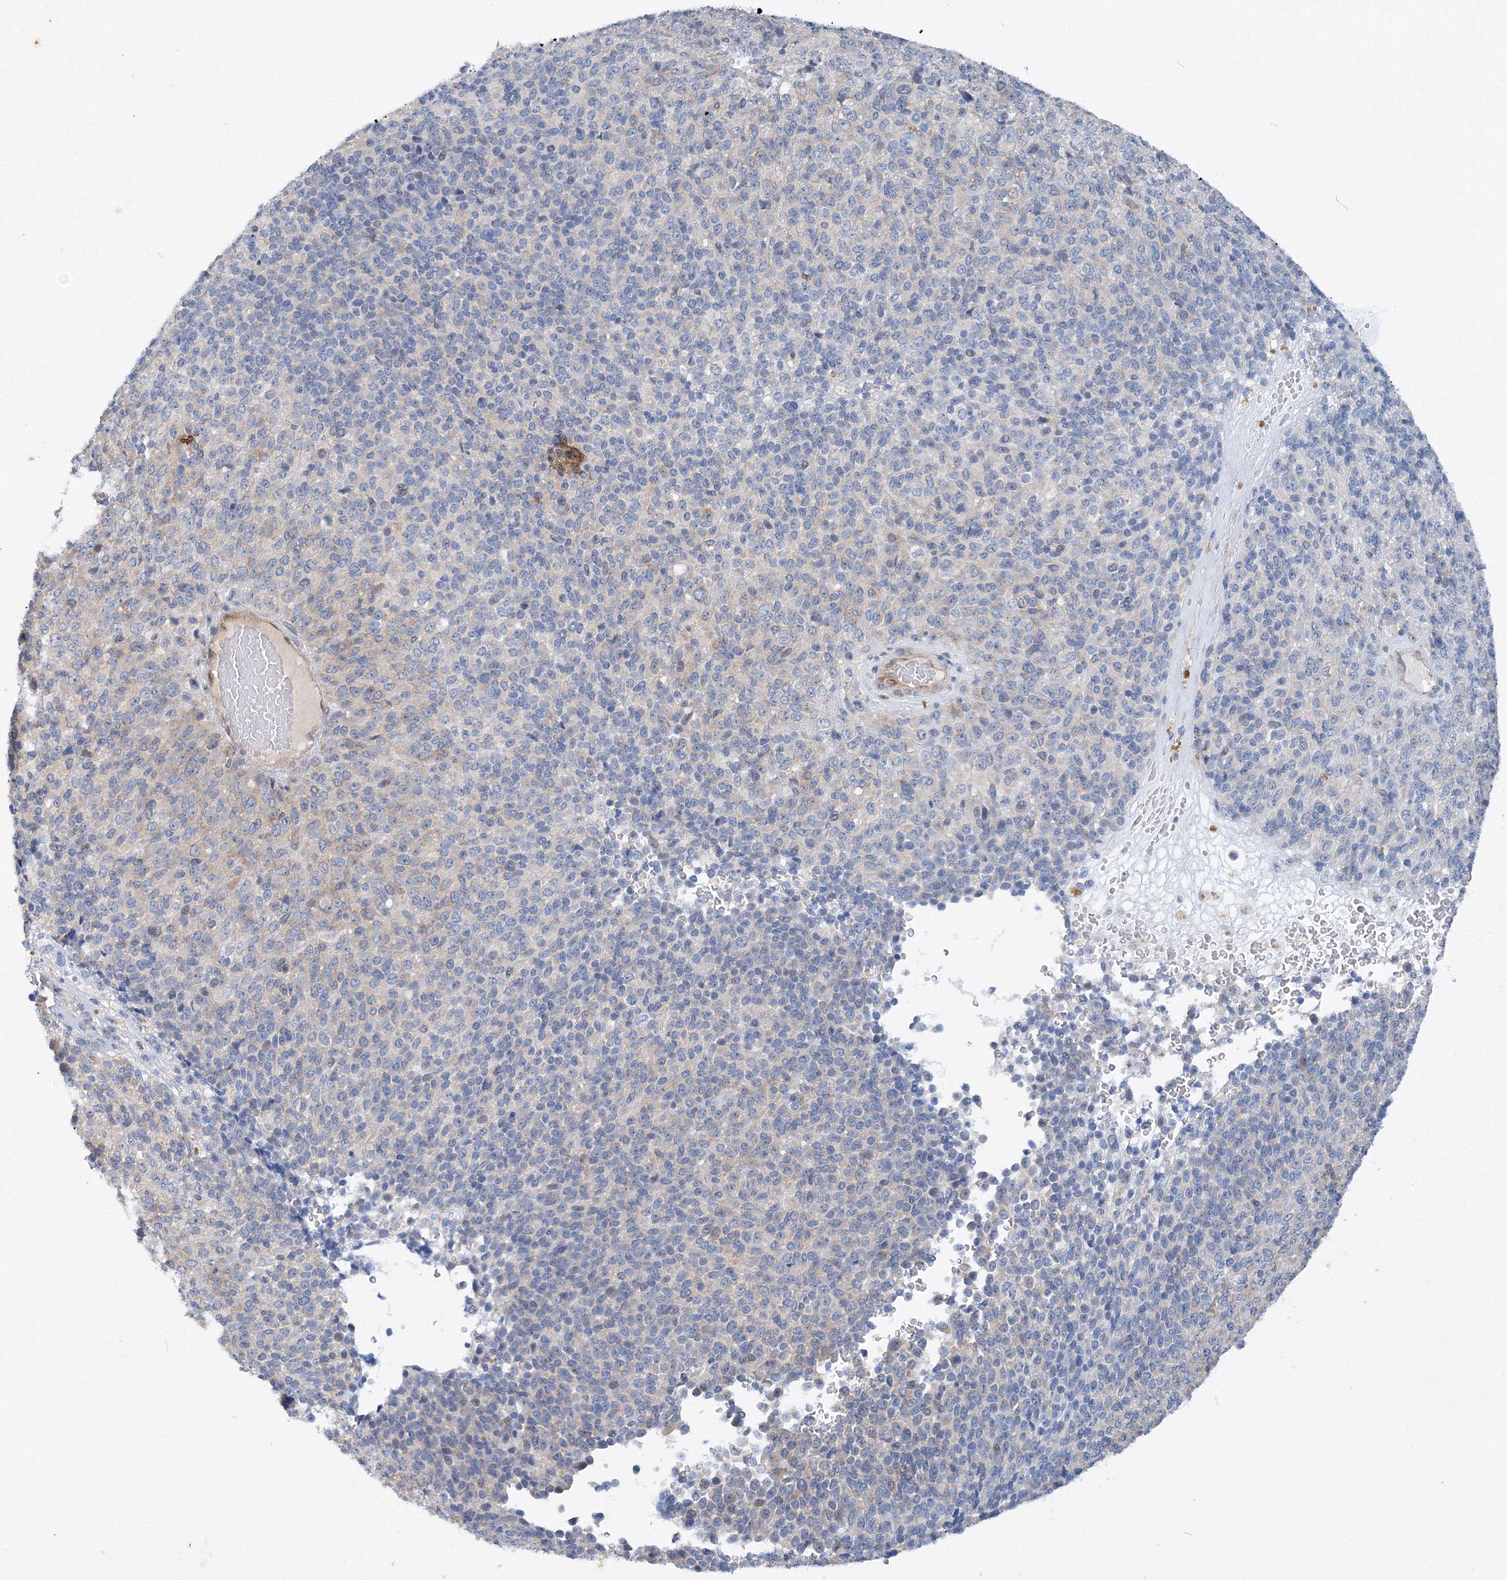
{"staining": {"intensity": "negative", "quantity": "none", "location": "none"}, "tissue": "melanoma", "cell_type": "Tumor cells", "image_type": "cancer", "snomed": [{"axis": "morphology", "description": "Malignant melanoma, Metastatic site"}, {"axis": "topography", "description": "Brain"}], "caption": "Human melanoma stained for a protein using IHC displays no expression in tumor cells.", "gene": "TANC1", "patient": {"sex": "female", "age": 56}}